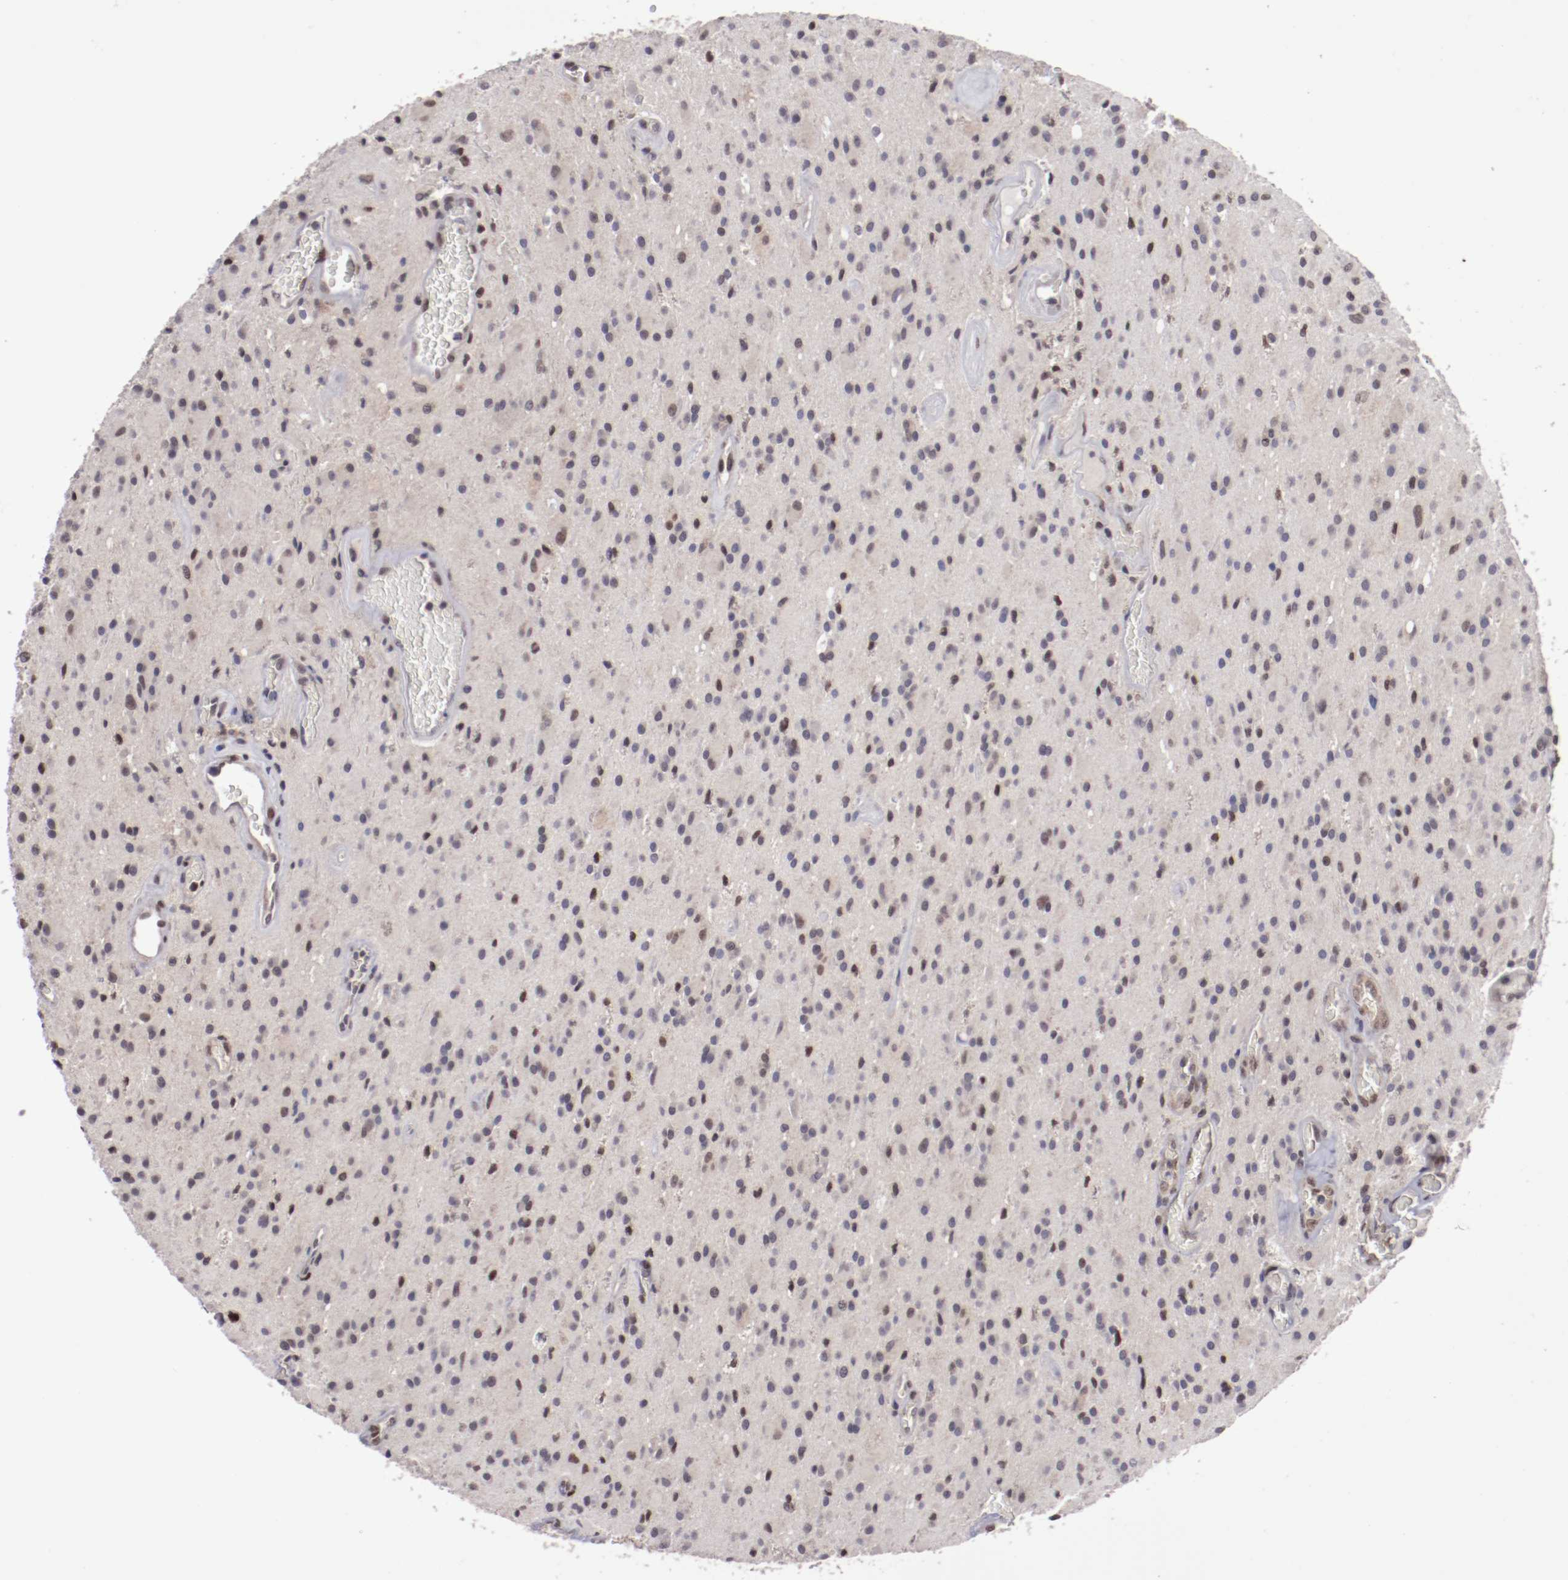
{"staining": {"intensity": "moderate", "quantity": "25%-75%", "location": "nuclear"}, "tissue": "glioma", "cell_type": "Tumor cells", "image_type": "cancer", "snomed": [{"axis": "morphology", "description": "Glioma, malignant, Low grade"}, {"axis": "topography", "description": "Brain"}], "caption": "Glioma stained with a brown dye displays moderate nuclear positive staining in approximately 25%-75% of tumor cells.", "gene": "ARNT", "patient": {"sex": "male", "age": 58}}